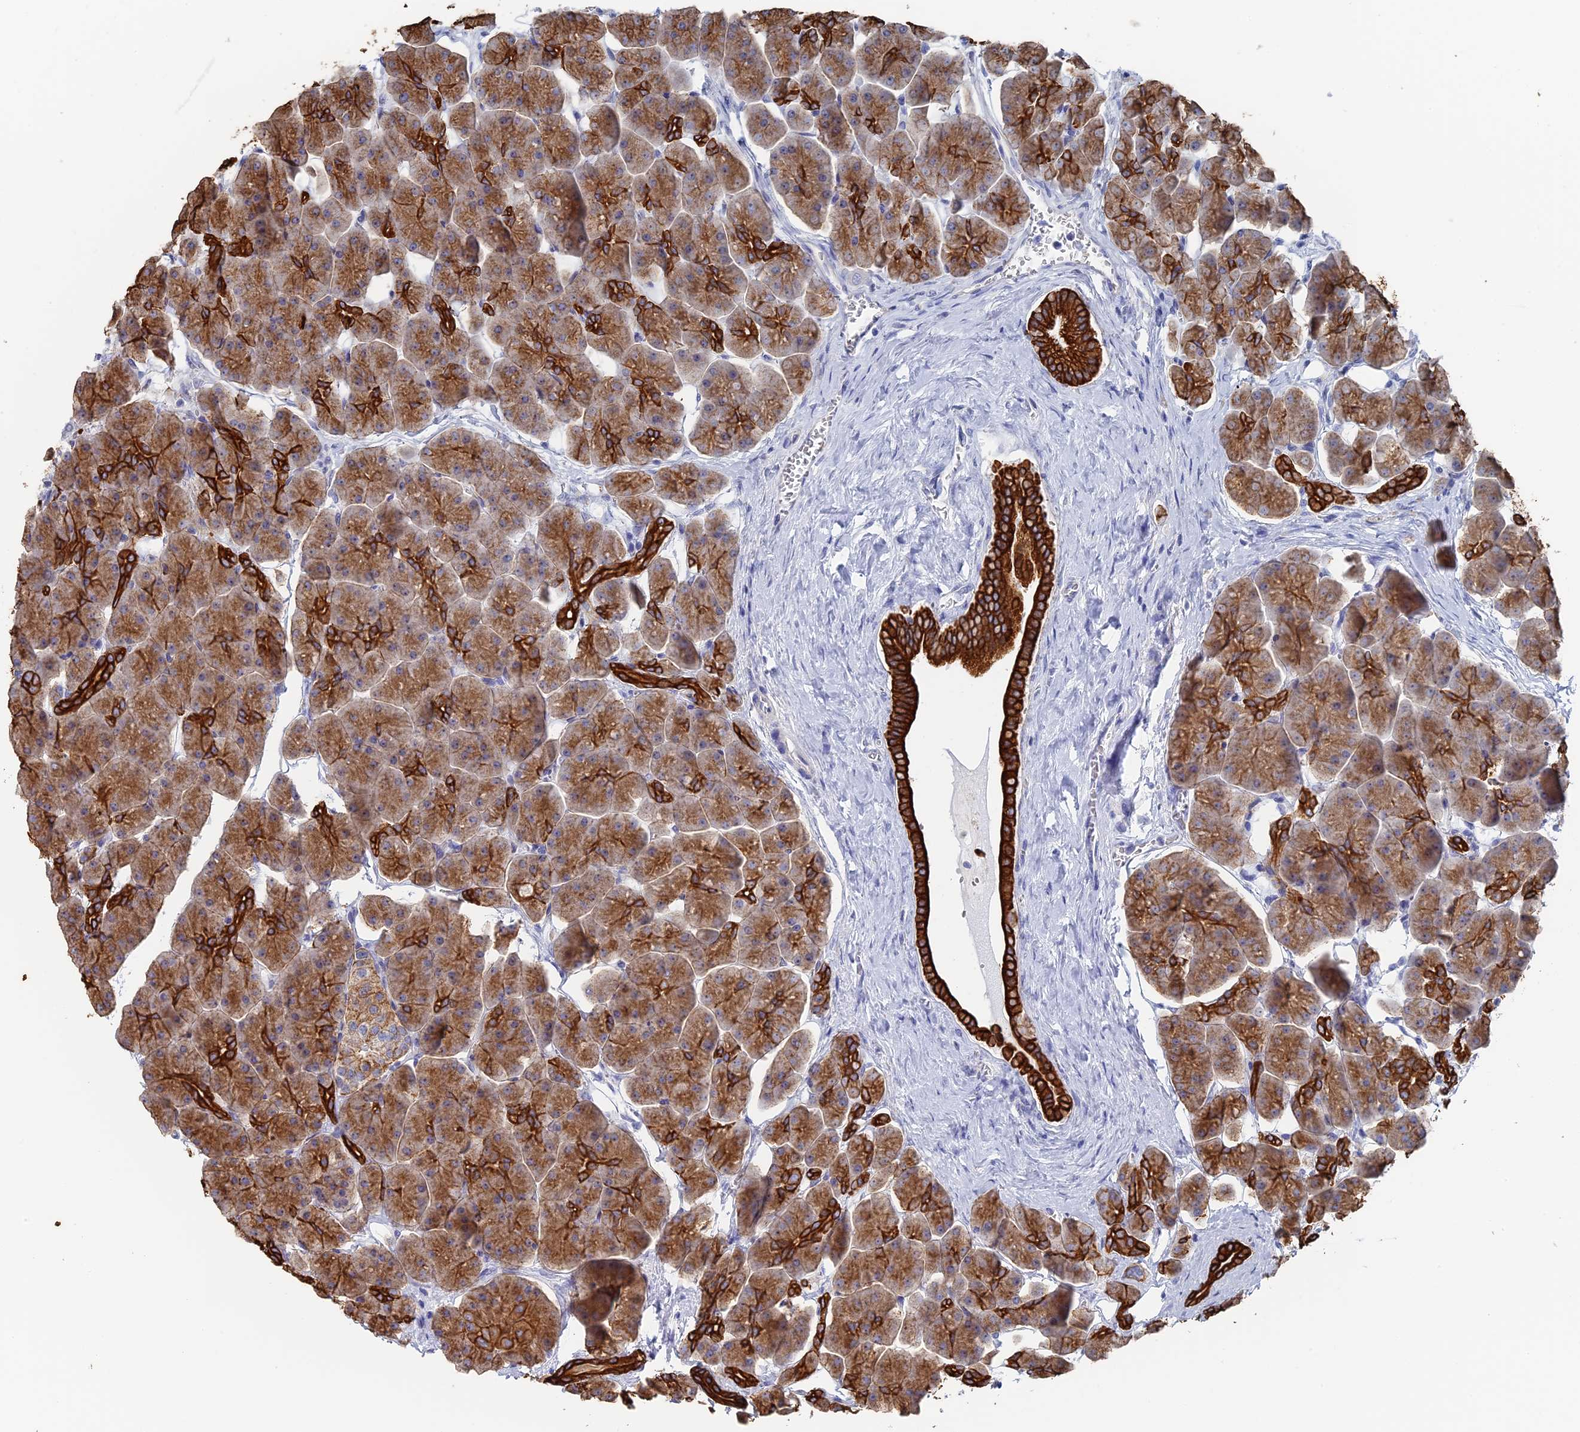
{"staining": {"intensity": "strong", "quantity": ">75%", "location": "cytoplasmic/membranous"}, "tissue": "pancreas", "cell_type": "Exocrine glandular cells", "image_type": "normal", "snomed": [{"axis": "morphology", "description": "Normal tissue, NOS"}, {"axis": "topography", "description": "Pancreas"}], "caption": "A micrograph of human pancreas stained for a protein reveals strong cytoplasmic/membranous brown staining in exocrine glandular cells.", "gene": "SRFBP1", "patient": {"sex": "male", "age": 66}}